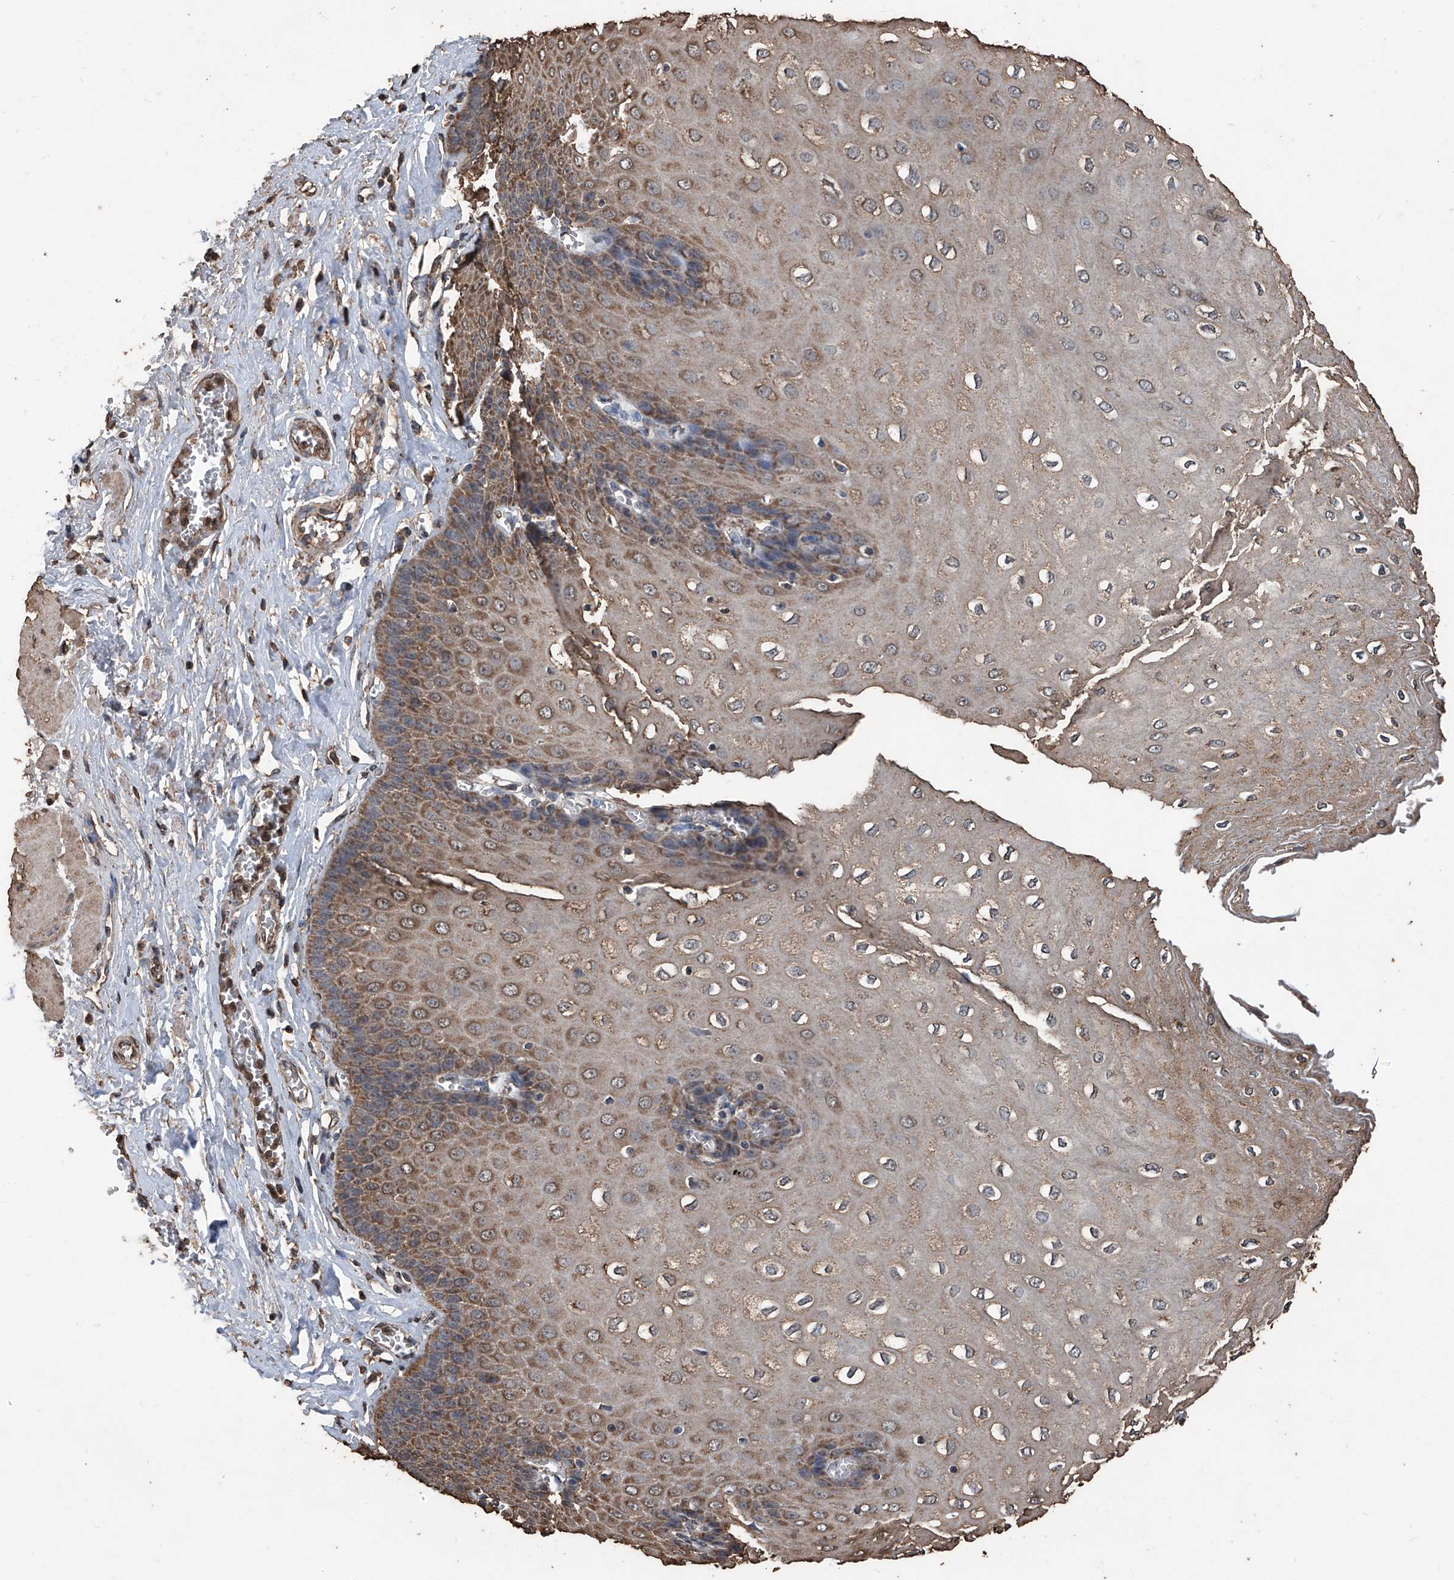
{"staining": {"intensity": "moderate", "quantity": ">75%", "location": "cytoplasmic/membranous"}, "tissue": "esophagus", "cell_type": "Squamous epithelial cells", "image_type": "normal", "snomed": [{"axis": "morphology", "description": "Normal tissue, NOS"}, {"axis": "topography", "description": "Esophagus"}], "caption": "Immunohistochemistry photomicrograph of unremarkable human esophagus stained for a protein (brown), which displays medium levels of moderate cytoplasmic/membranous staining in approximately >75% of squamous epithelial cells.", "gene": "STARD7", "patient": {"sex": "male", "age": 60}}